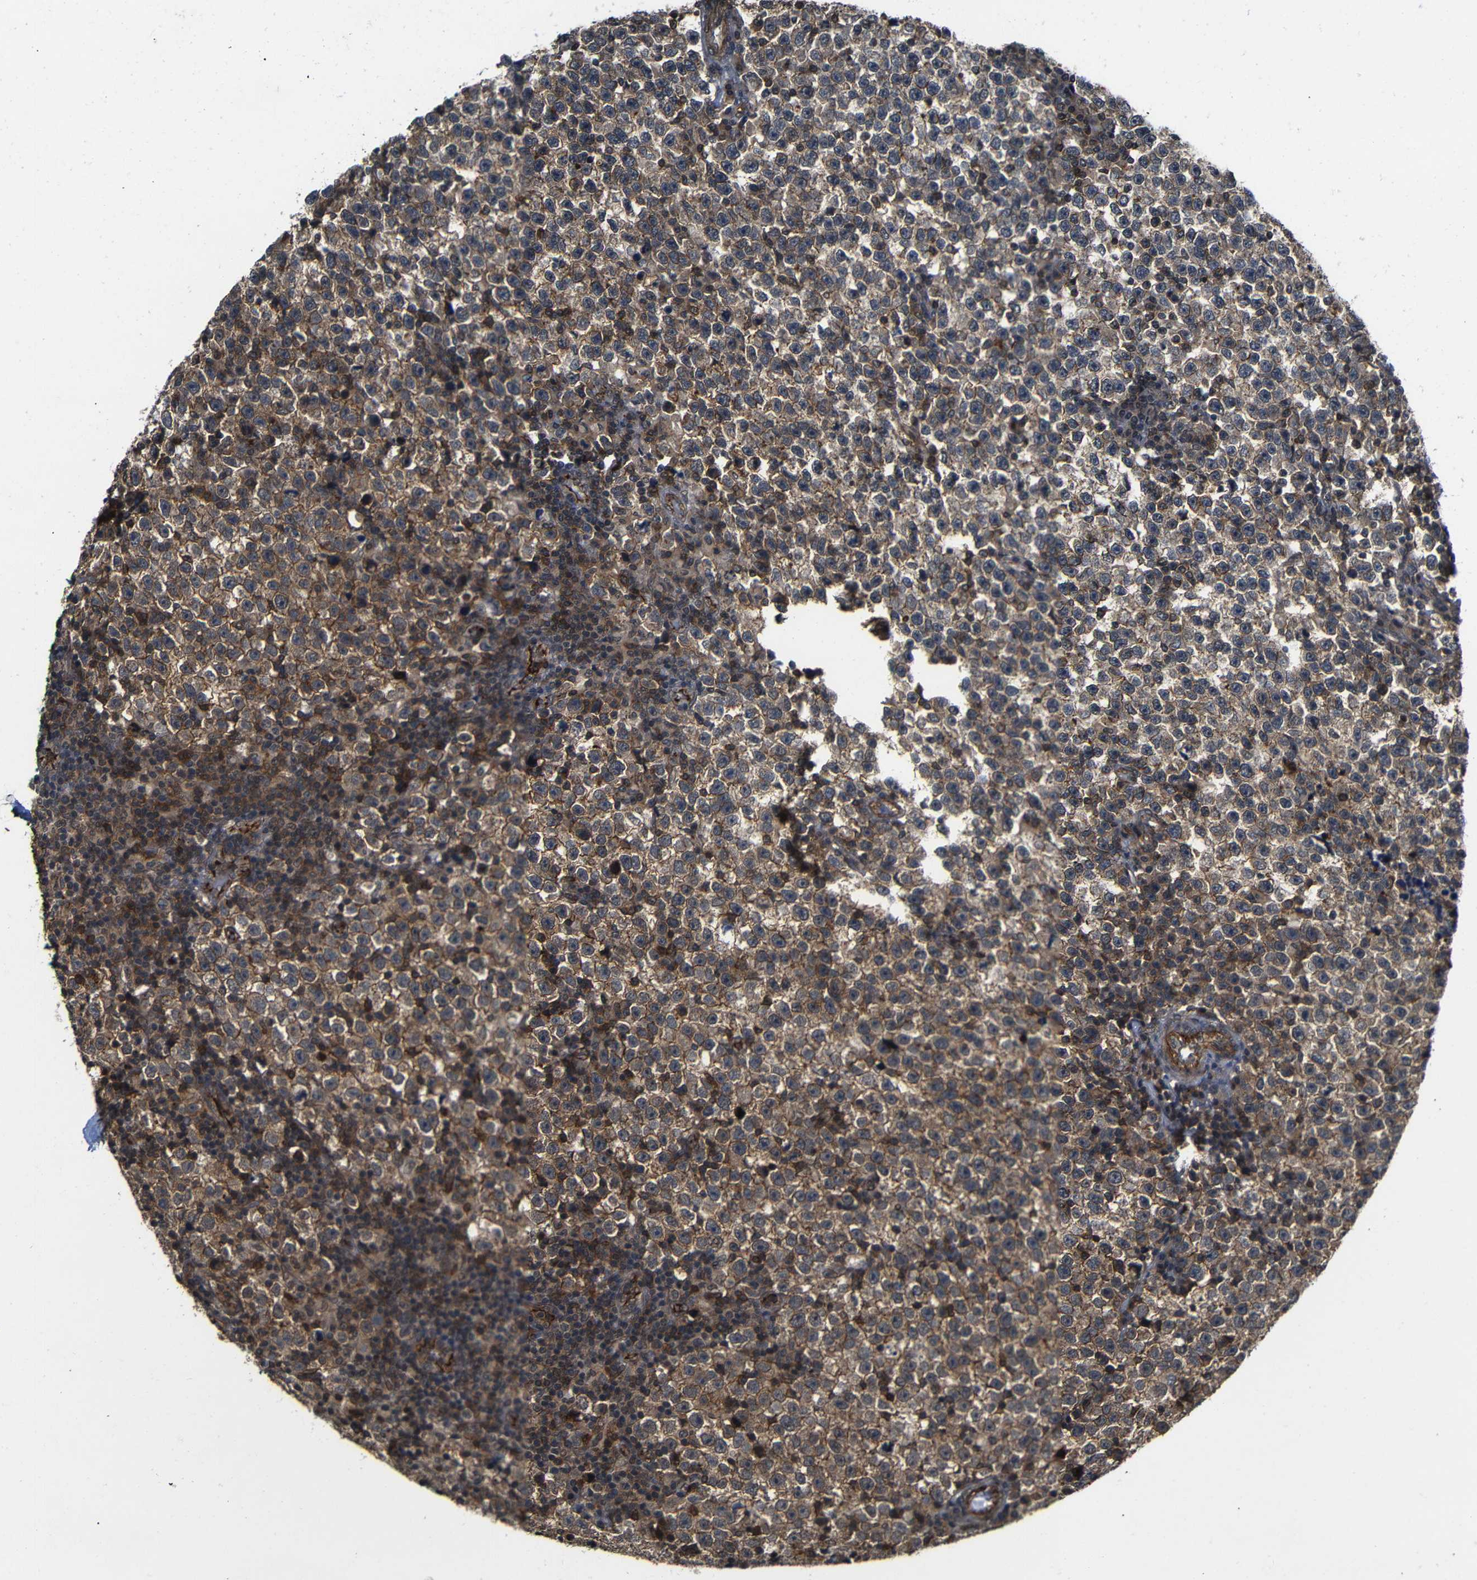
{"staining": {"intensity": "moderate", "quantity": "25%-75%", "location": "cytoplasmic/membranous"}, "tissue": "testis cancer", "cell_type": "Tumor cells", "image_type": "cancer", "snomed": [{"axis": "morphology", "description": "Seminoma, NOS"}, {"axis": "topography", "description": "Testis"}], "caption": "A photomicrograph showing moderate cytoplasmic/membranous staining in approximately 25%-75% of tumor cells in seminoma (testis), as visualized by brown immunohistochemical staining.", "gene": "NANOS1", "patient": {"sex": "male", "age": 43}}